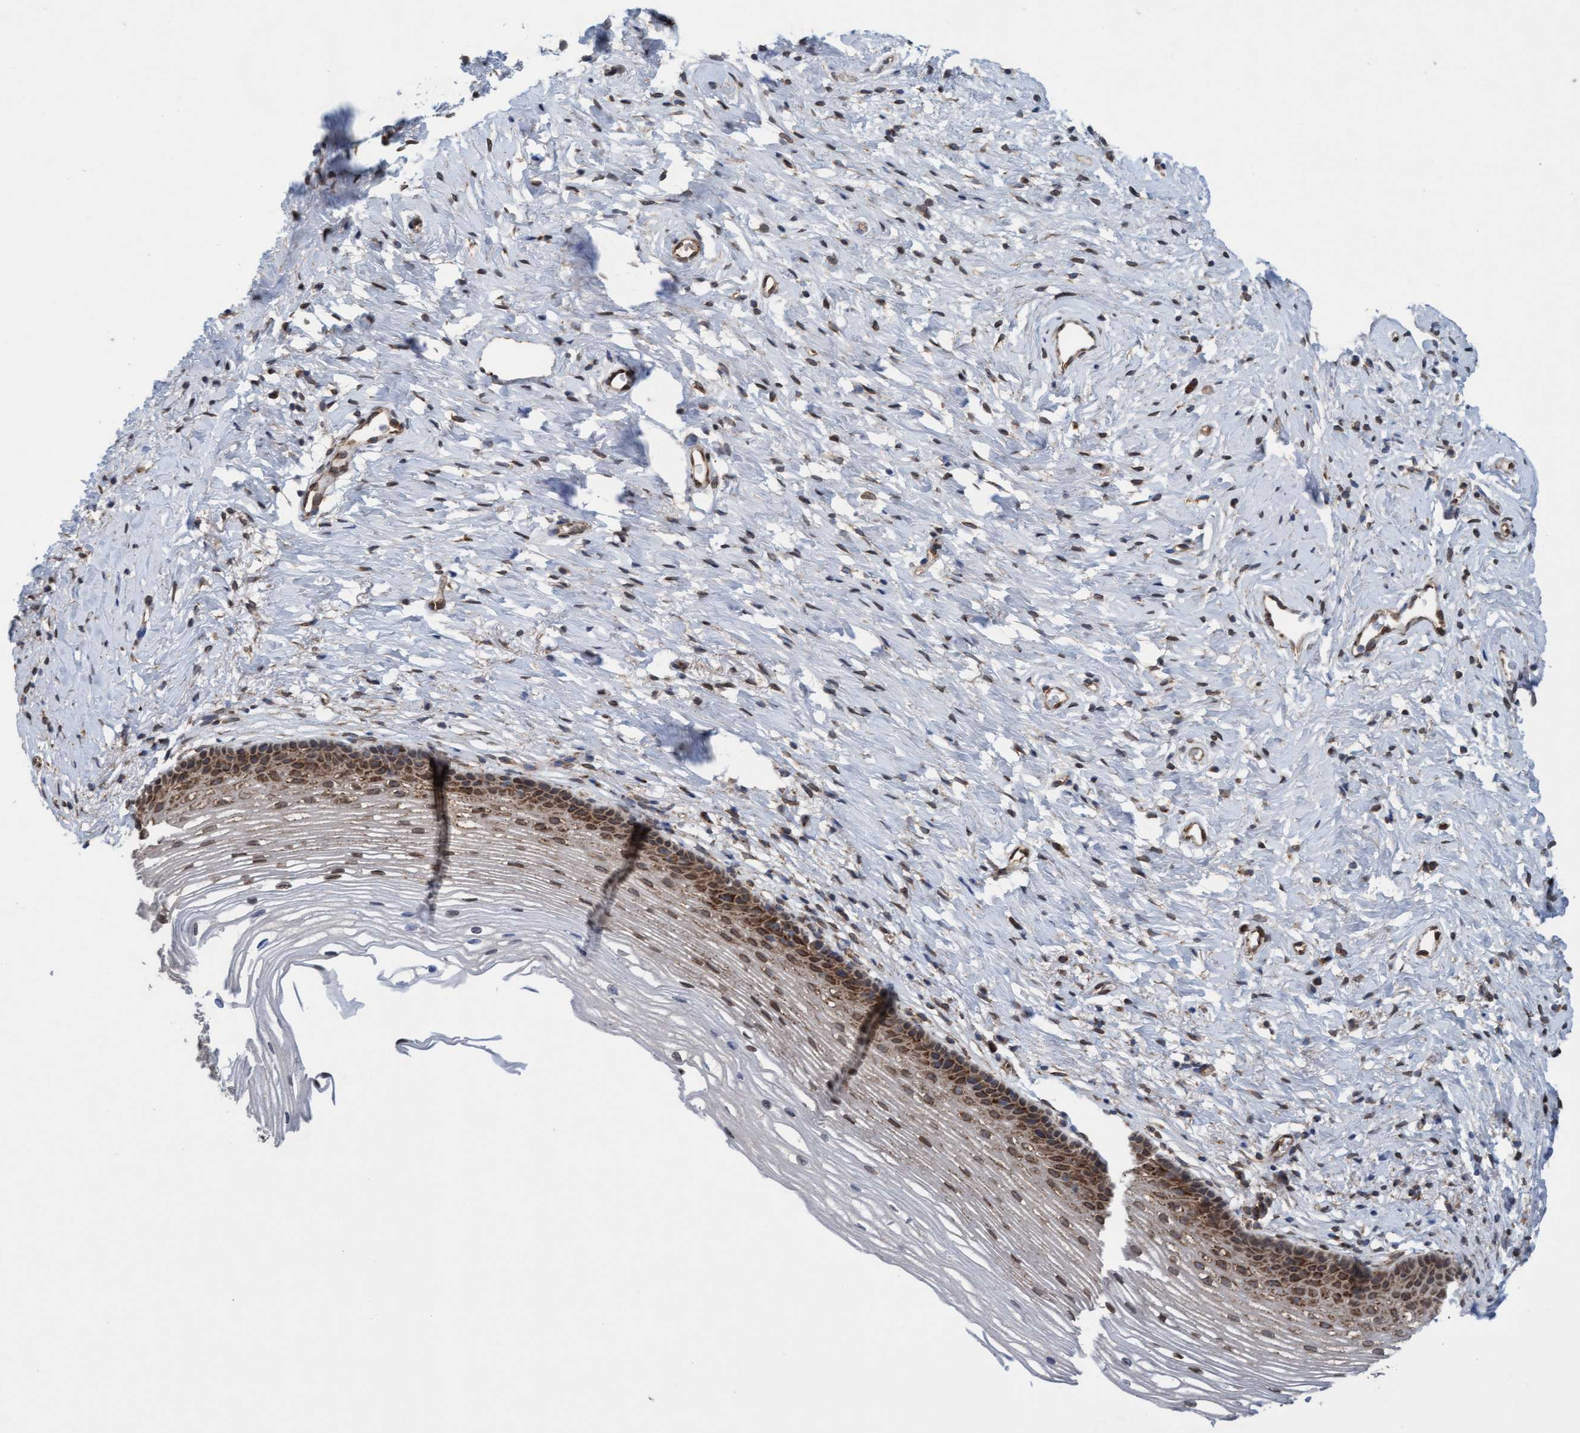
{"staining": {"intensity": "moderate", "quantity": "25%-75%", "location": "cytoplasmic/membranous"}, "tissue": "cervix", "cell_type": "Glandular cells", "image_type": "normal", "snomed": [{"axis": "morphology", "description": "Normal tissue, NOS"}, {"axis": "topography", "description": "Cervix"}], "caption": "Cervix was stained to show a protein in brown. There is medium levels of moderate cytoplasmic/membranous expression in approximately 25%-75% of glandular cells. (DAB IHC with brightfield microscopy, high magnification).", "gene": "MRPS23", "patient": {"sex": "female", "age": 77}}